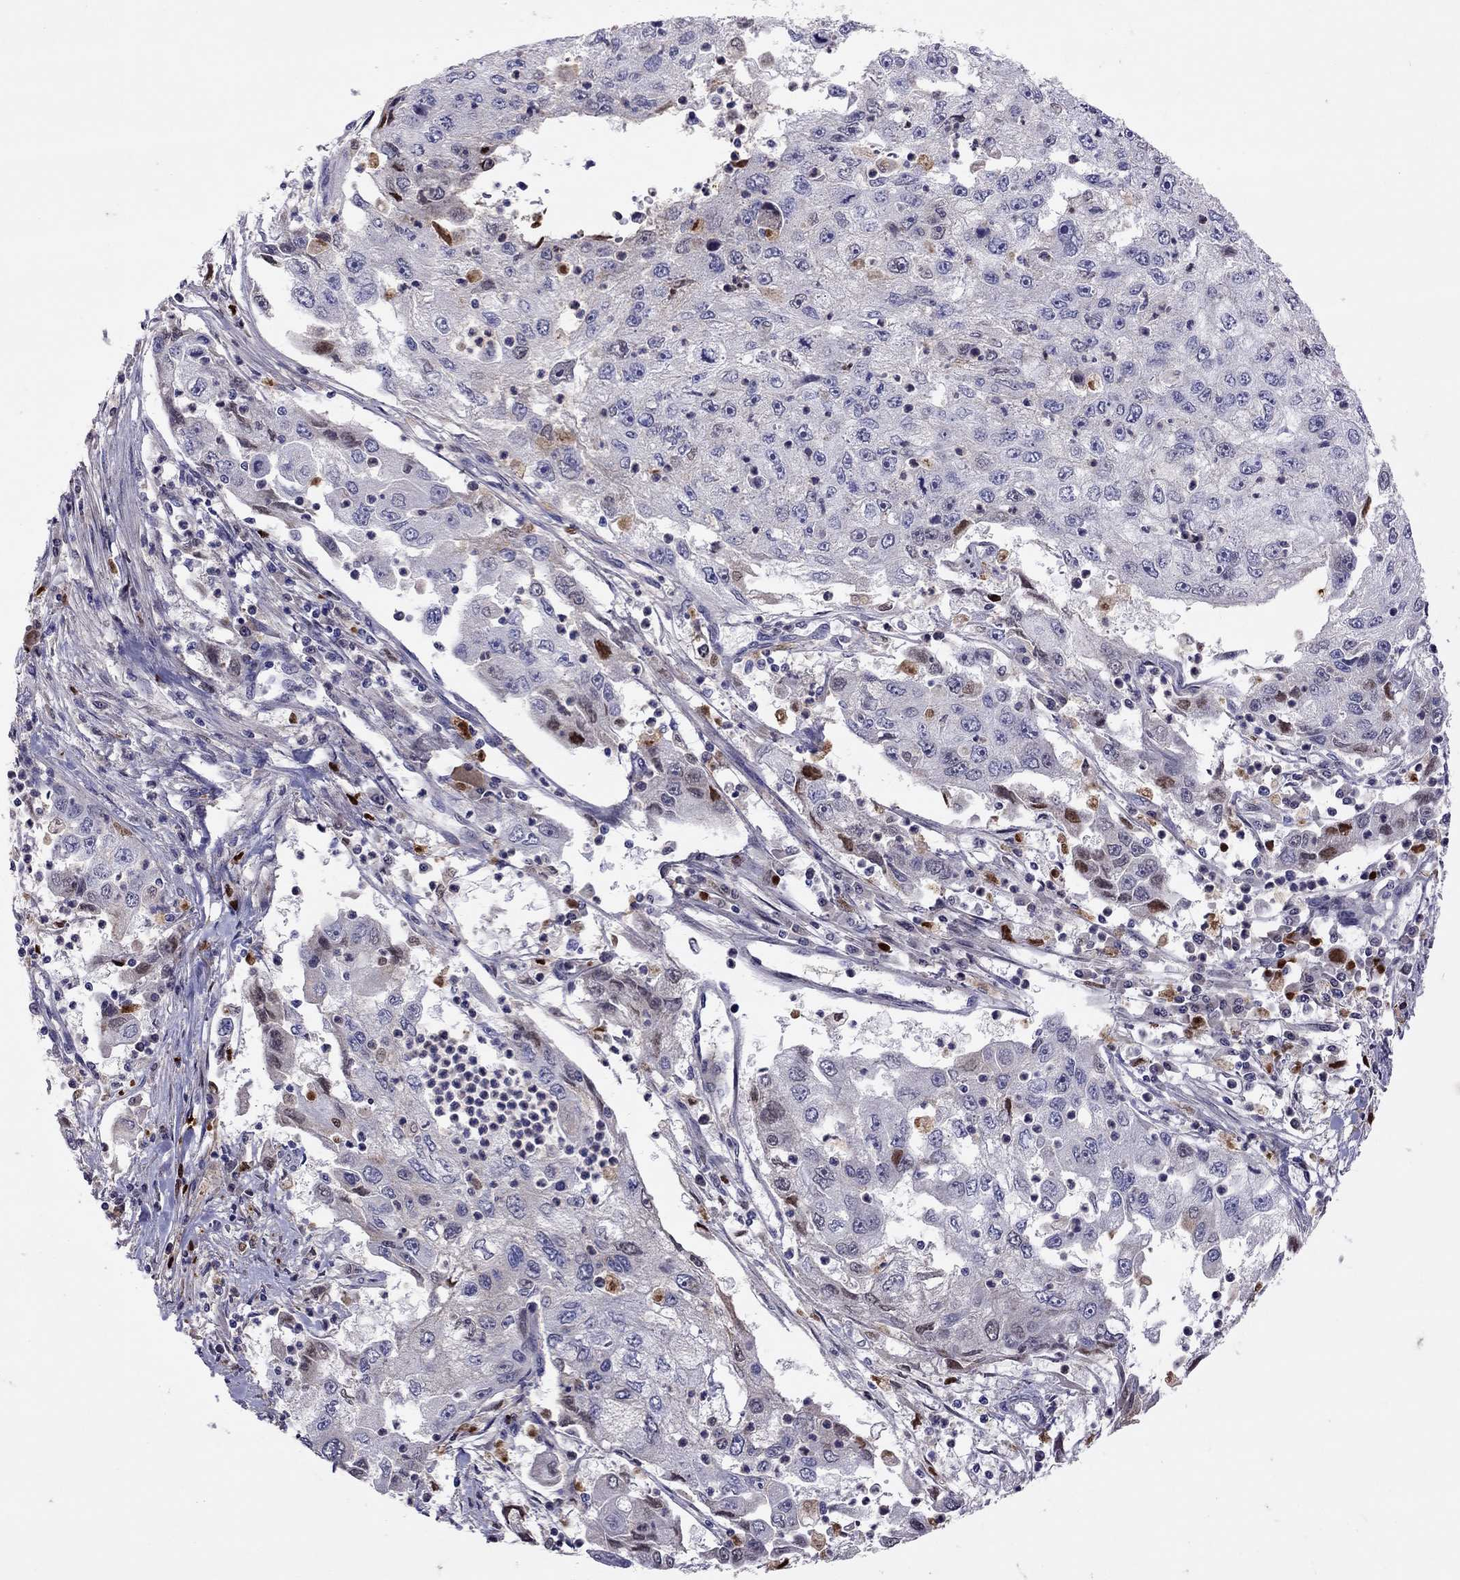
{"staining": {"intensity": "negative", "quantity": "none", "location": "none"}, "tissue": "cervical cancer", "cell_type": "Tumor cells", "image_type": "cancer", "snomed": [{"axis": "morphology", "description": "Squamous cell carcinoma, NOS"}, {"axis": "topography", "description": "Cervix"}], "caption": "A high-resolution image shows IHC staining of cervical cancer (squamous cell carcinoma), which shows no significant expression in tumor cells.", "gene": "SERPINA3", "patient": {"sex": "female", "age": 36}}